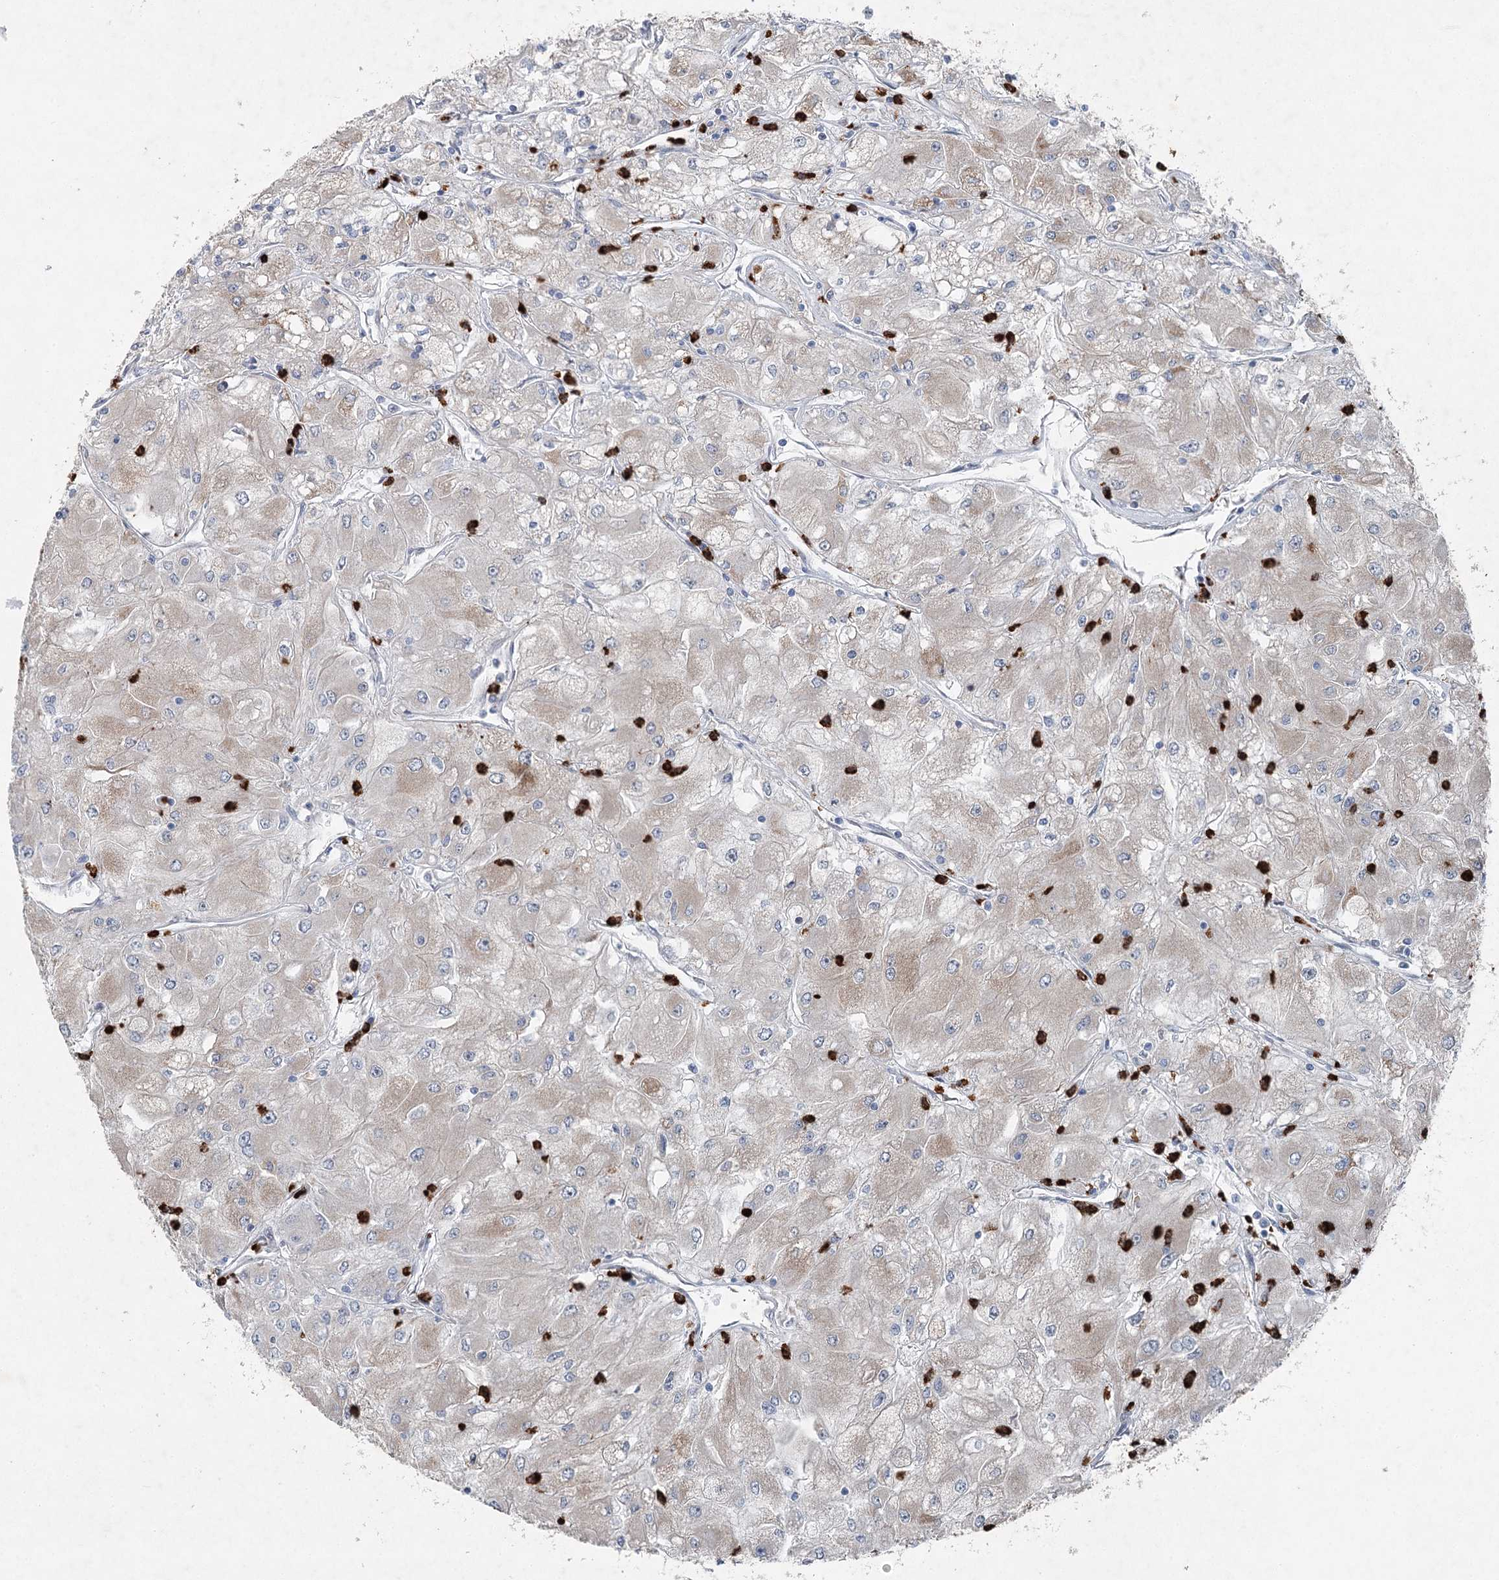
{"staining": {"intensity": "weak", "quantity": "<25%", "location": "cytoplasmic/membranous"}, "tissue": "renal cancer", "cell_type": "Tumor cells", "image_type": "cancer", "snomed": [{"axis": "morphology", "description": "Adenocarcinoma, NOS"}, {"axis": "topography", "description": "Kidney"}], "caption": "This is a micrograph of immunohistochemistry staining of renal cancer (adenocarcinoma), which shows no positivity in tumor cells.", "gene": "PLA2G12A", "patient": {"sex": "male", "age": 80}}